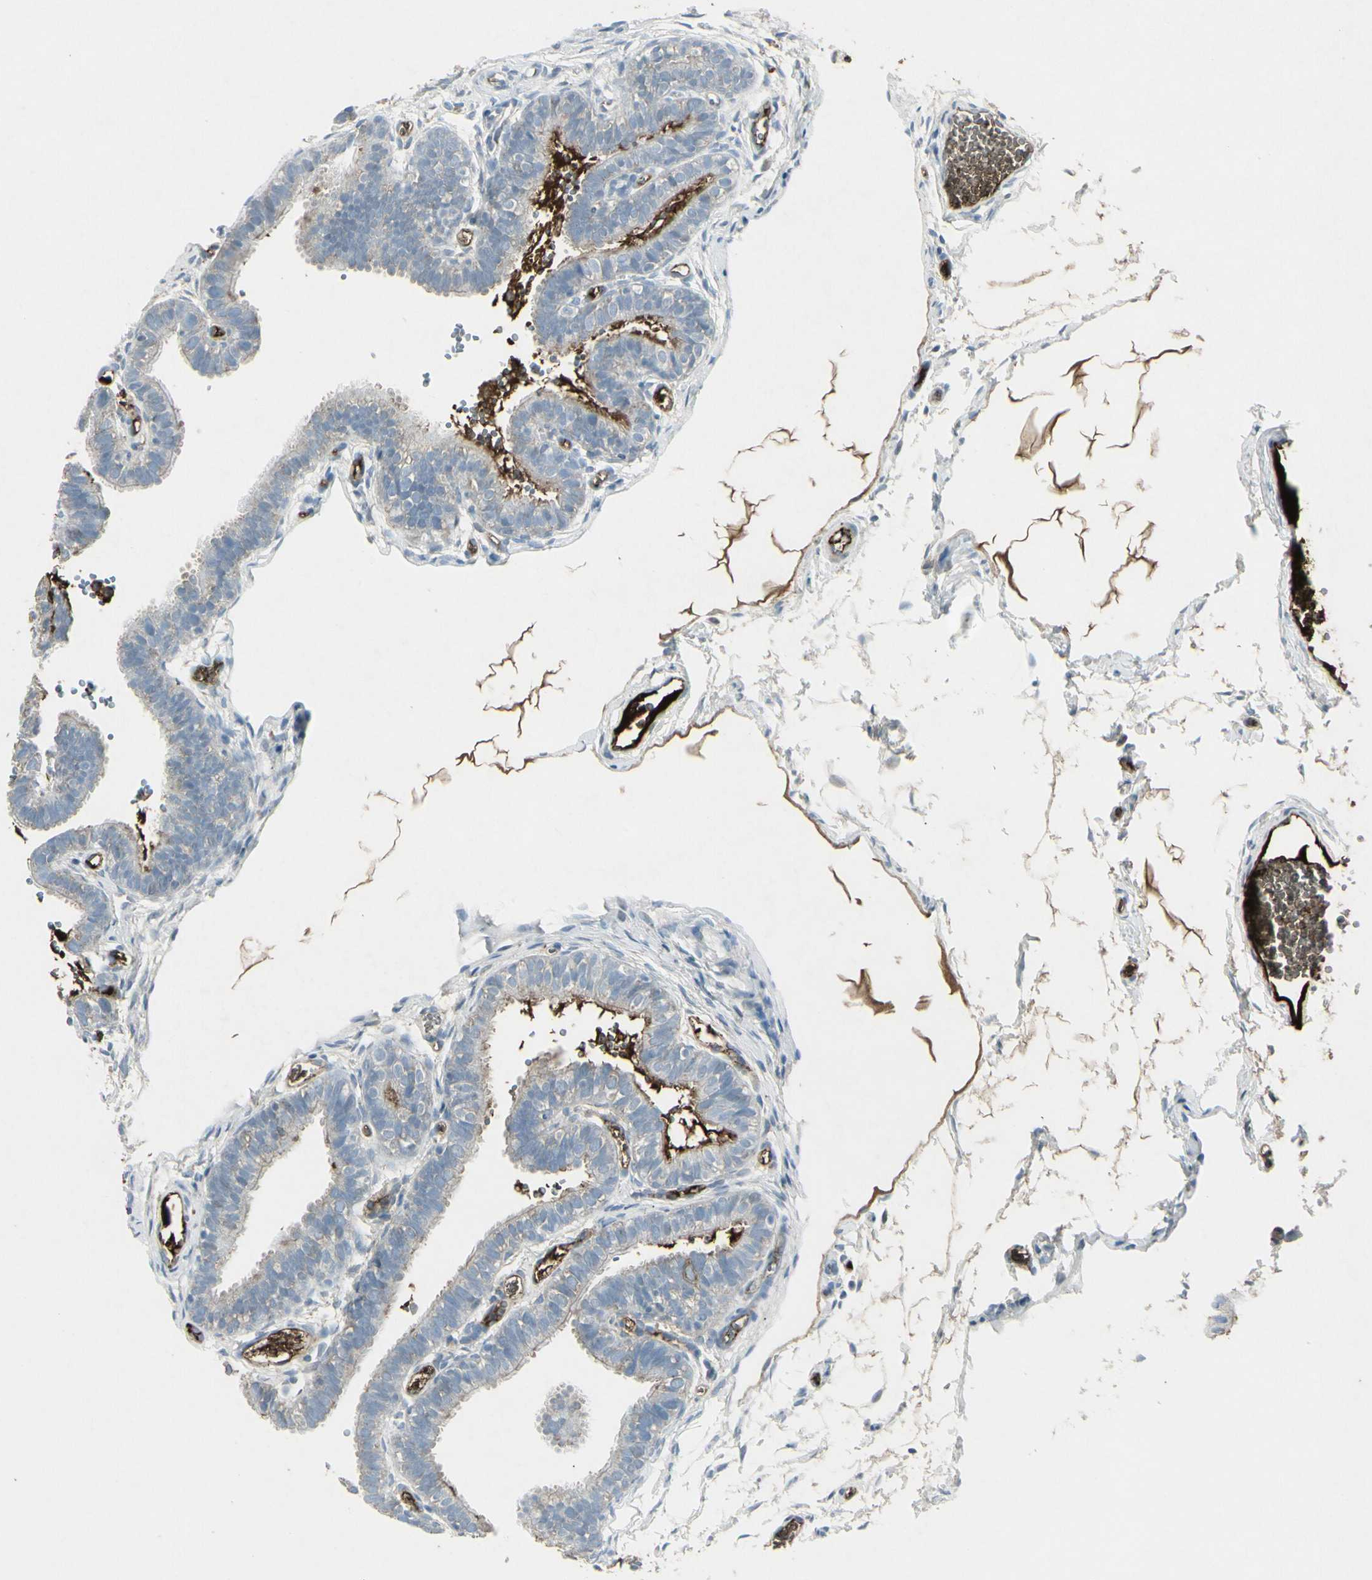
{"staining": {"intensity": "moderate", "quantity": "<25%", "location": "cytoplasmic/membranous"}, "tissue": "fallopian tube", "cell_type": "Glandular cells", "image_type": "normal", "snomed": [{"axis": "morphology", "description": "Normal tissue, NOS"}, {"axis": "topography", "description": "Fallopian tube"}, {"axis": "topography", "description": "Placenta"}], "caption": "A histopathology image of human fallopian tube stained for a protein reveals moderate cytoplasmic/membranous brown staining in glandular cells.", "gene": "IGHM", "patient": {"sex": "female", "age": 34}}